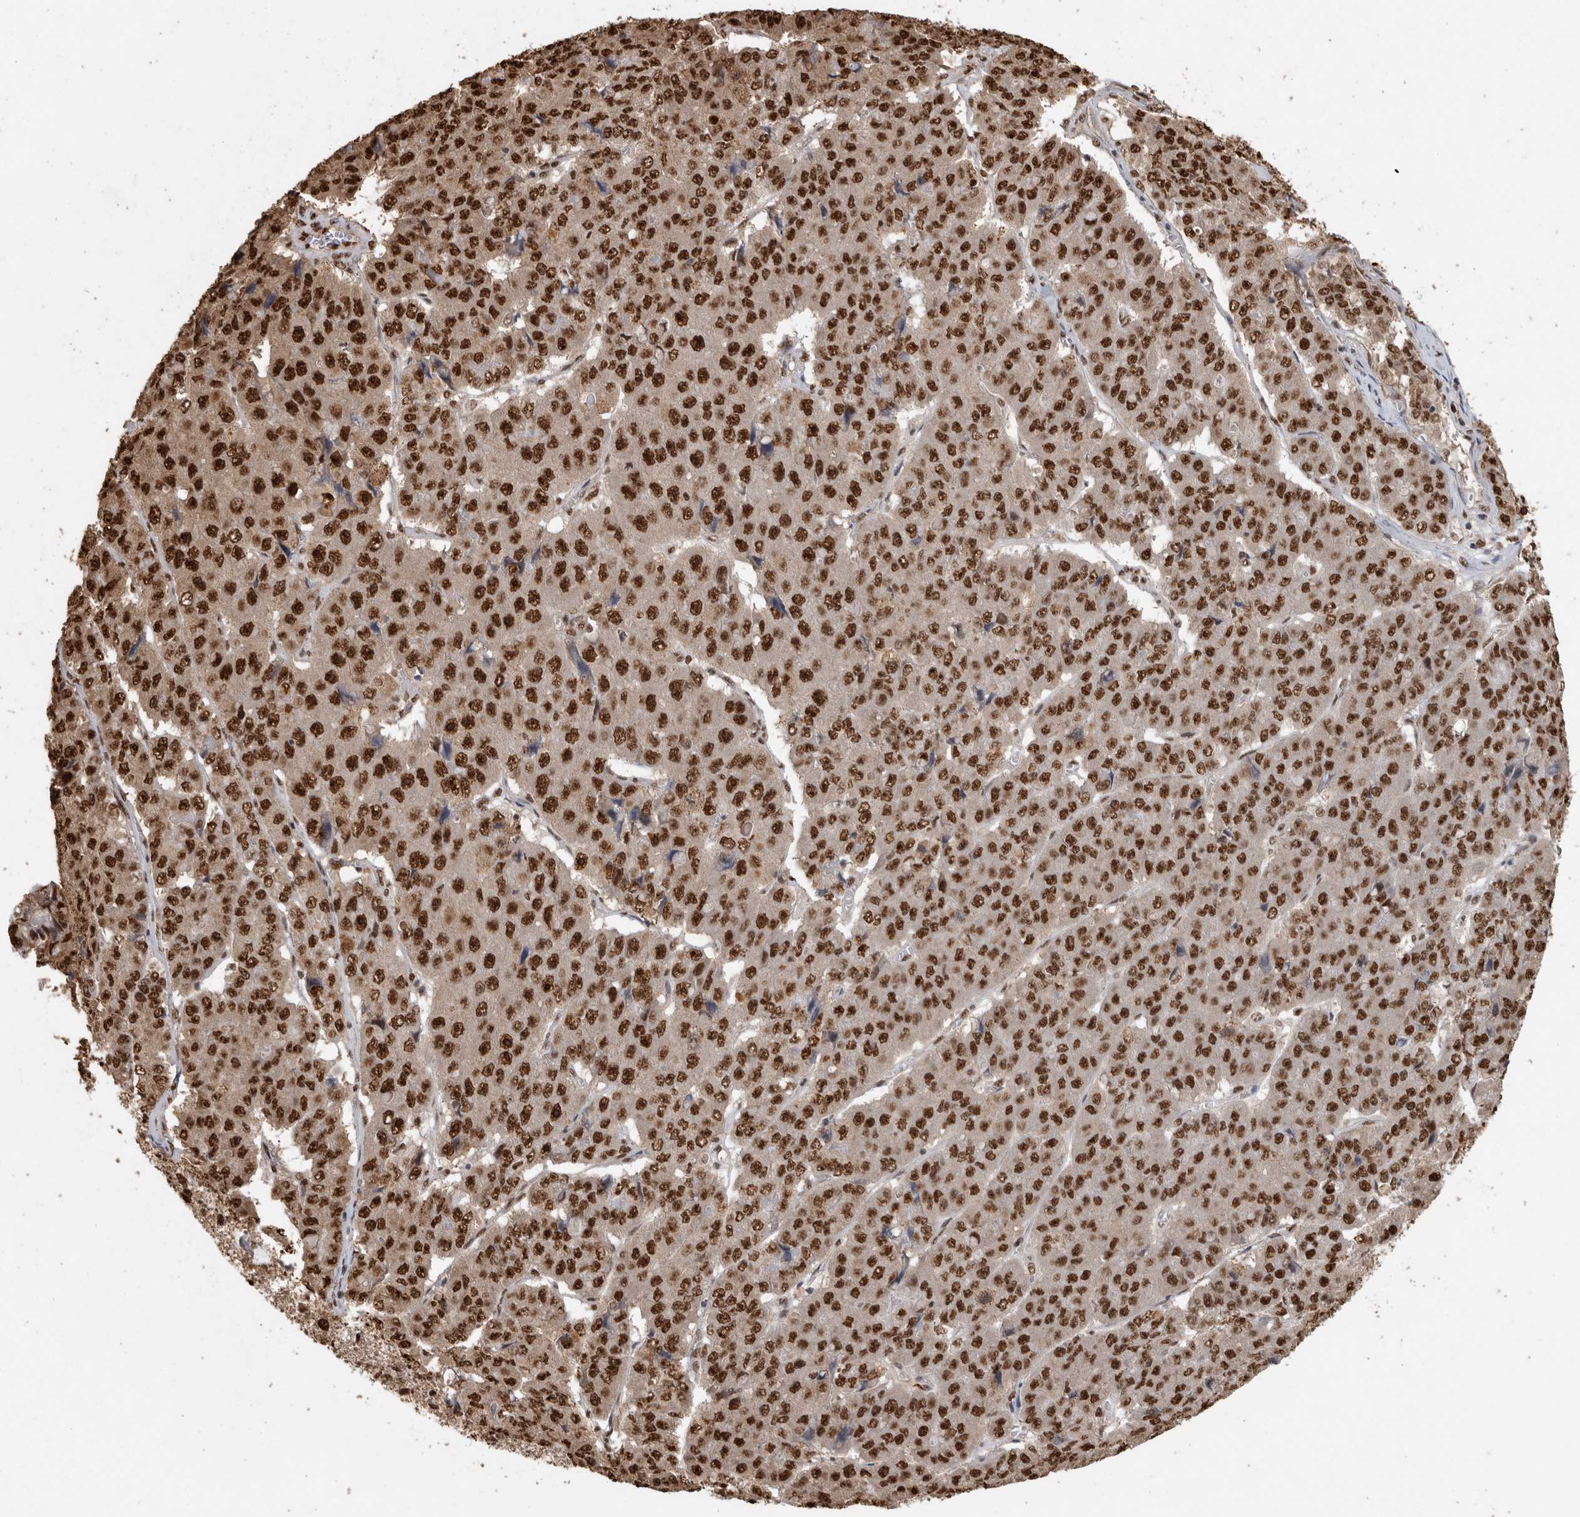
{"staining": {"intensity": "strong", "quantity": ">75%", "location": "nuclear"}, "tissue": "pancreatic cancer", "cell_type": "Tumor cells", "image_type": "cancer", "snomed": [{"axis": "morphology", "description": "Adenocarcinoma, NOS"}, {"axis": "topography", "description": "Pancreas"}], "caption": "Immunohistochemistry (IHC) image of neoplastic tissue: human pancreatic cancer (adenocarcinoma) stained using immunohistochemistry exhibits high levels of strong protein expression localized specifically in the nuclear of tumor cells, appearing as a nuclear brown color.", "gene": "RAD50", "patient": {"sex": "male", "age": 50}}